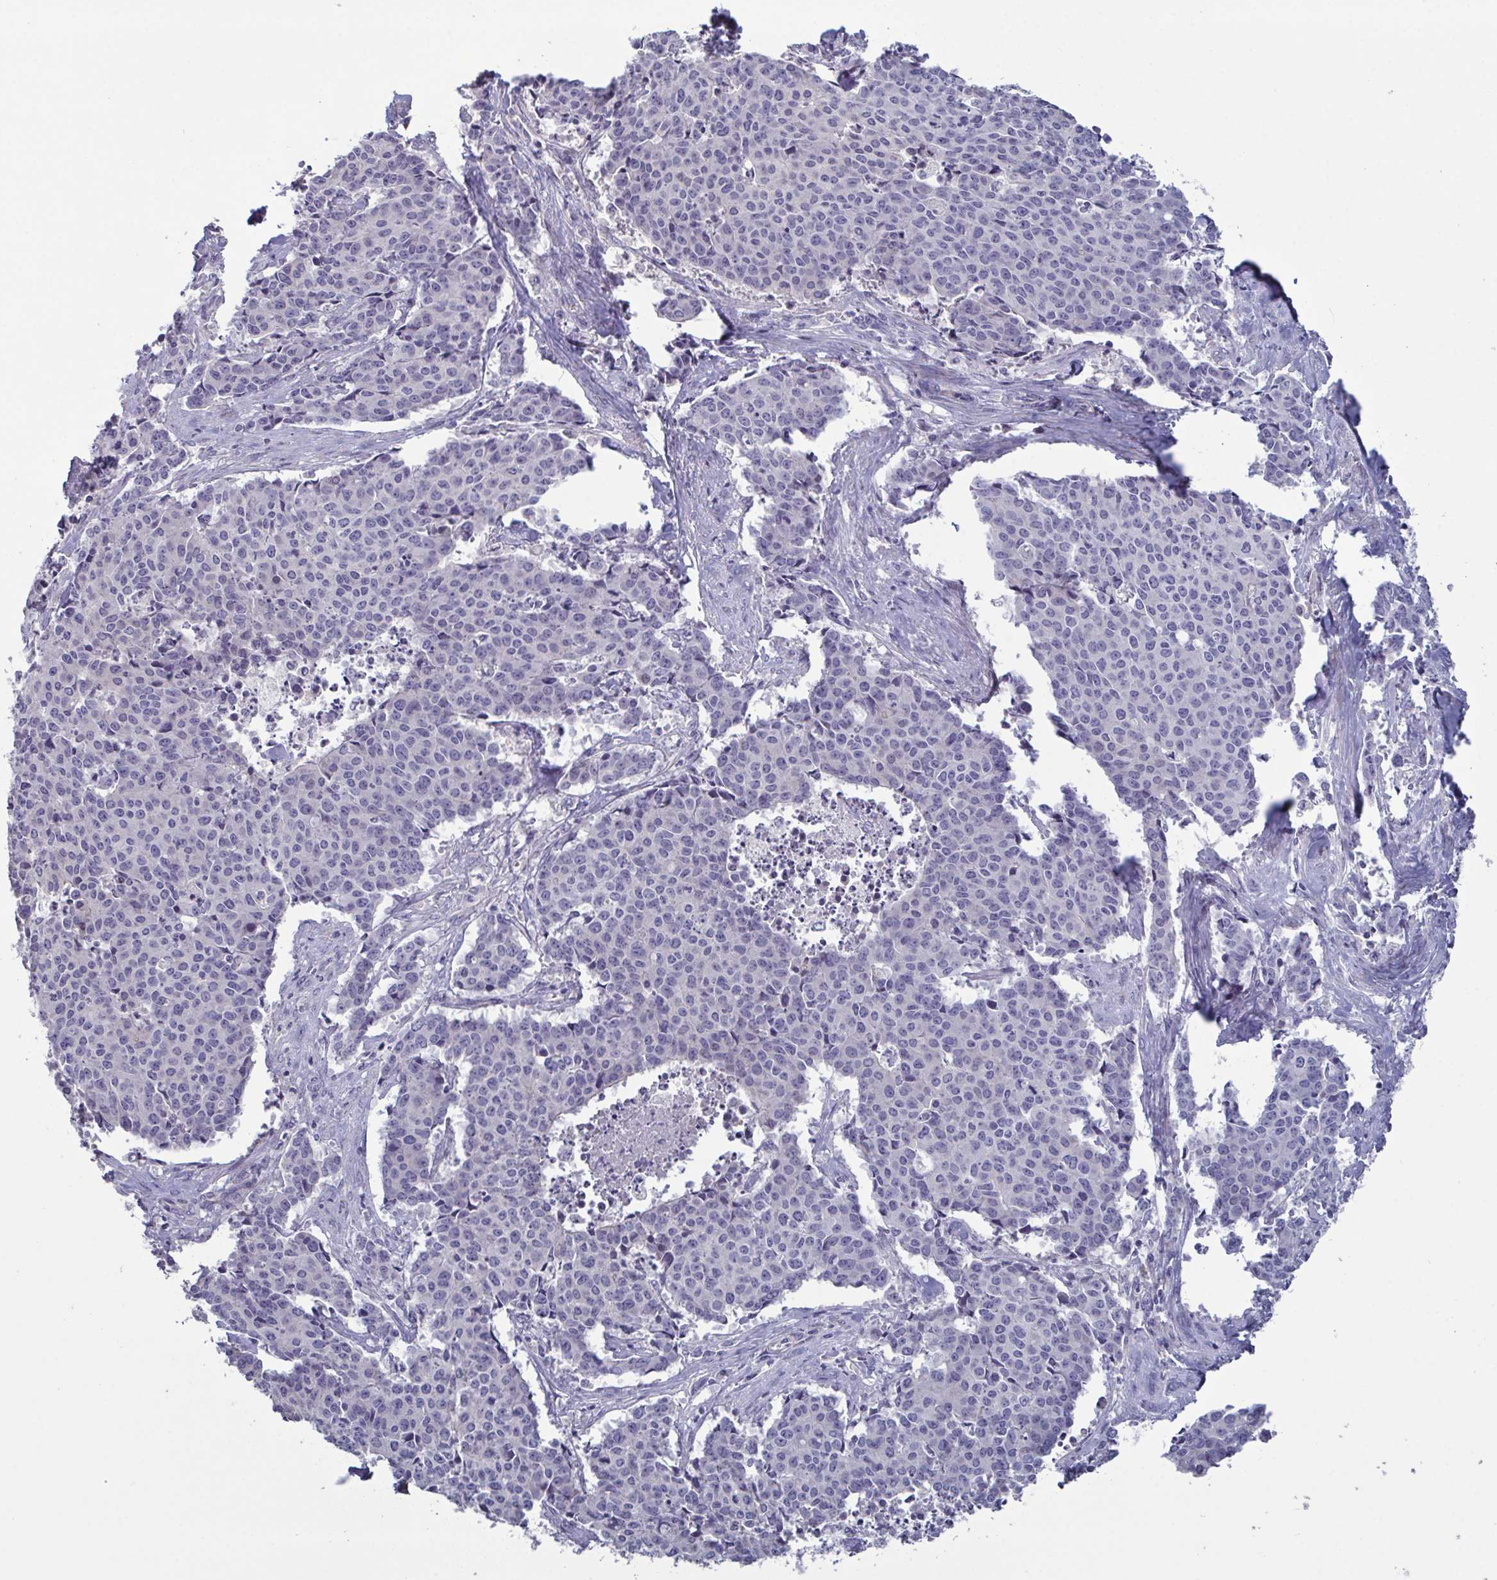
{"staining": {"intensity": "negative", "quantity": "none", "location": "none"}, "tissue": "cervical cancer", "cell_type": "Tumor cells", "image_type": "cancer", "snomed": [{"axis": "morphology", "description": "Squamous cell carcinoma, NOS"}, {"axis": "topography", "description": "Cervix"}], "caption": "DAB immunohistochemical staining of human cervical squamous cell carcinoma shows no significant staining in tumor cells.", "gene": "GLDC", "patient": {"sex": "female", "age": 28}}